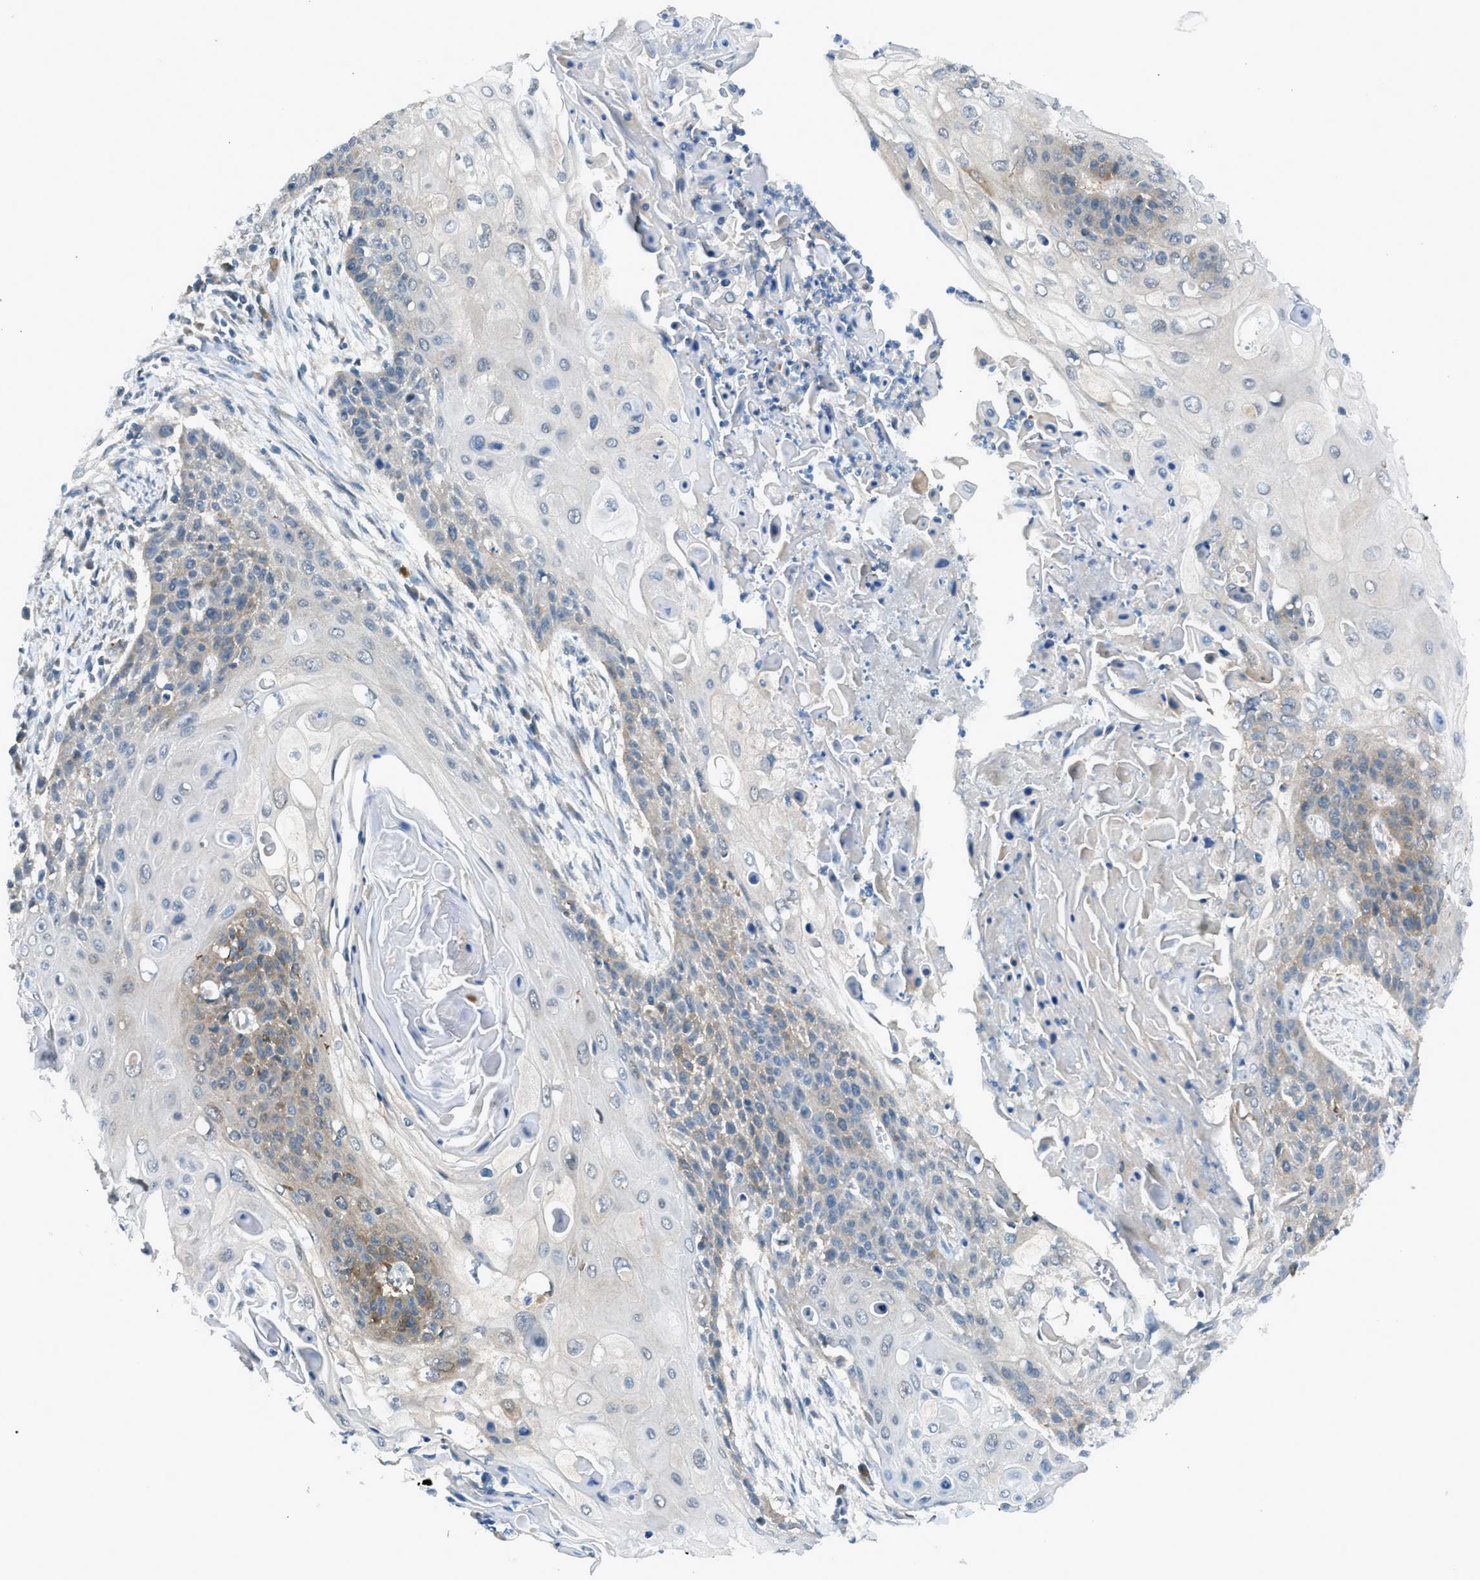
{"staining": {"intensity": "moderate", "quantity": "25%-75%", "location": "cytoplasmic/membranous"}, "tissue": "cervical cancer", "cell_type": "Tumor cells", "image_type": "cancer", "snomed": [{"axis": "morphology", "description": "Squamous cell carcinoma, NOS"}, {"axis": "topography", "description": "Cervix"}], "caption": "The immunohistochemical stain labels moderate cytoplasmic/membranous expression in tumor cells of cervical cancer tissue.", "gene": "LMLN", "patient": {"sex": "female", "age": 39}}